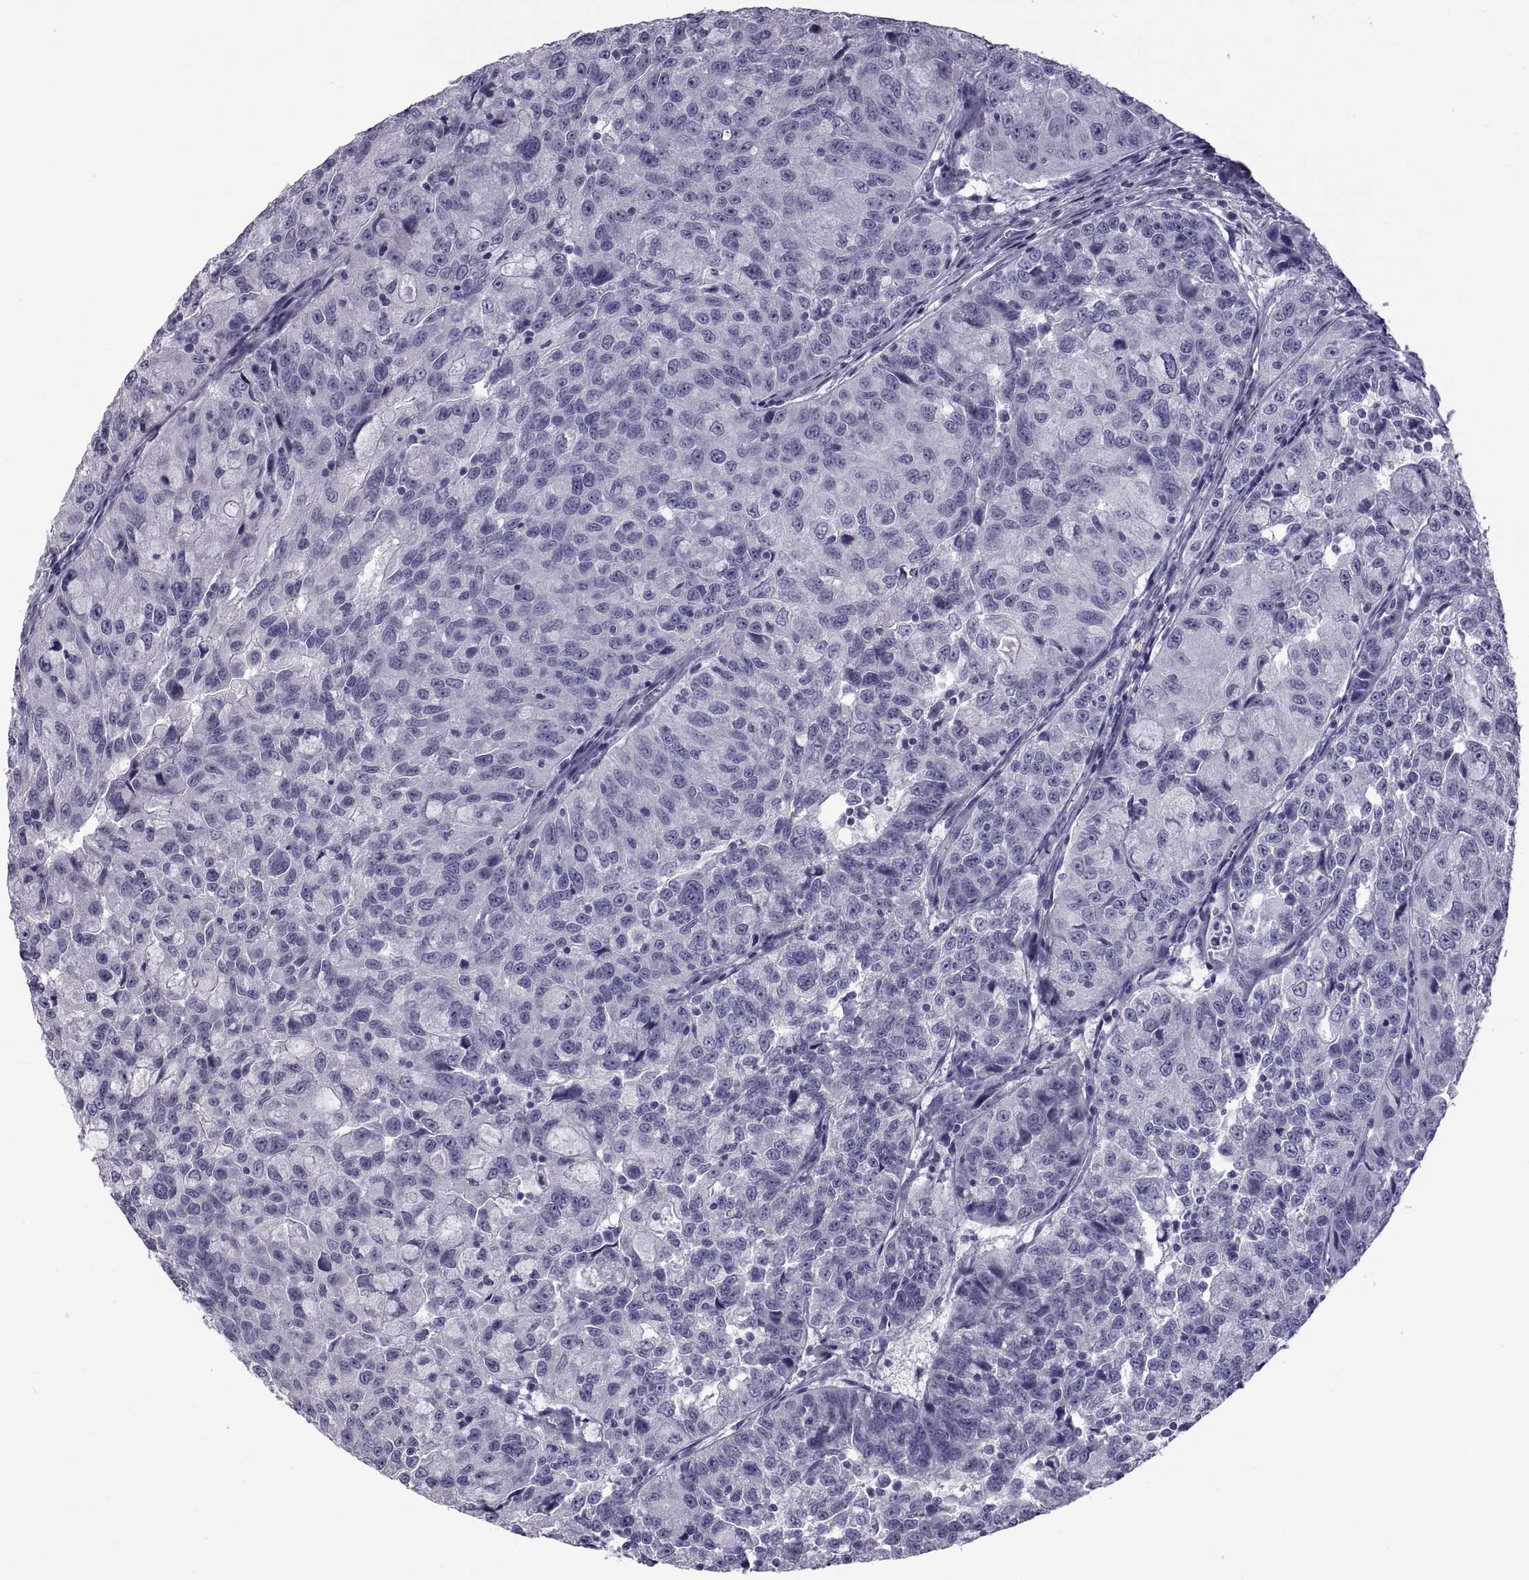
{"staining": {"intensity": "negative", "quantity": "none", "location": "none"}, "tissue": "urothelial cancer", "cell_type": "Tumor cells", "image_type": "cancer", "snomed": [{"axis": "morphology", "description": "Urothelial carcinoma, NOS"}, {"axis": "morphology", "description": "Urothelial carcinoma, High grade"}, {"axis": "topography", "description": "Urinary bladder"}], "caption": "The histopathology image displays no significant staining in tumor cells of urothelial cancer.", "gene": "MAGEB1", "patient": {"sex": "female", "age": 73}}